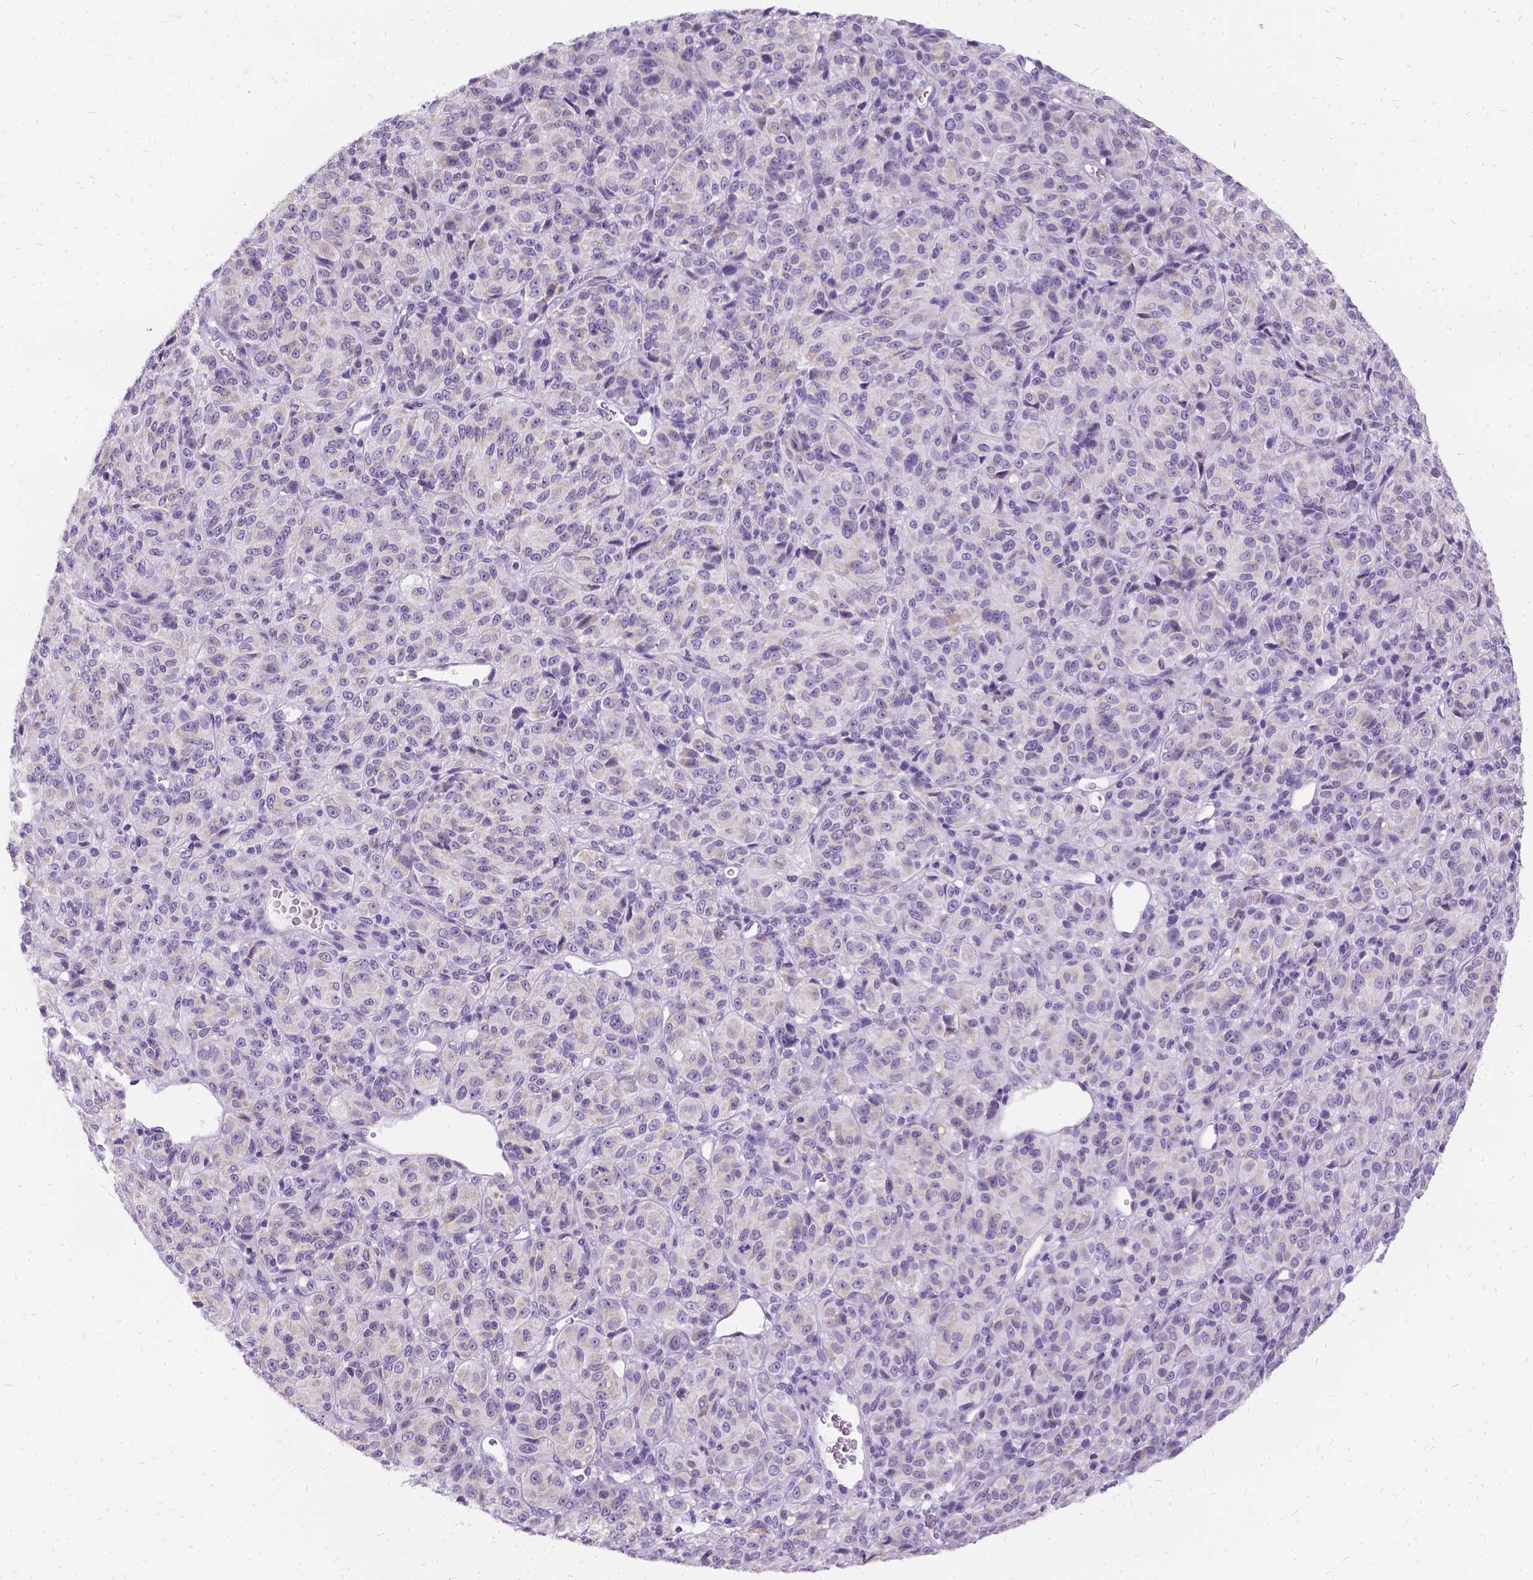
{"staining": {"intensity": "weak", "quantity": "<25%", "location": "cytoplasmic/membranous"}, "tissue": "melanoma", "cell_type": "Tumor cells", "image_type": "cancer", "snomed": [{"axis": "morphology", "description": "Malignant melanoma, Metastatic site"}, {"axis": "topography", "description": "Brain"}], "caption": "This is an immunohistochemistry histopathology image of melanoma. There is no staining in tumor cells.", "gene": "FDX1", "patient": {"sex": "female", "age": 56}}